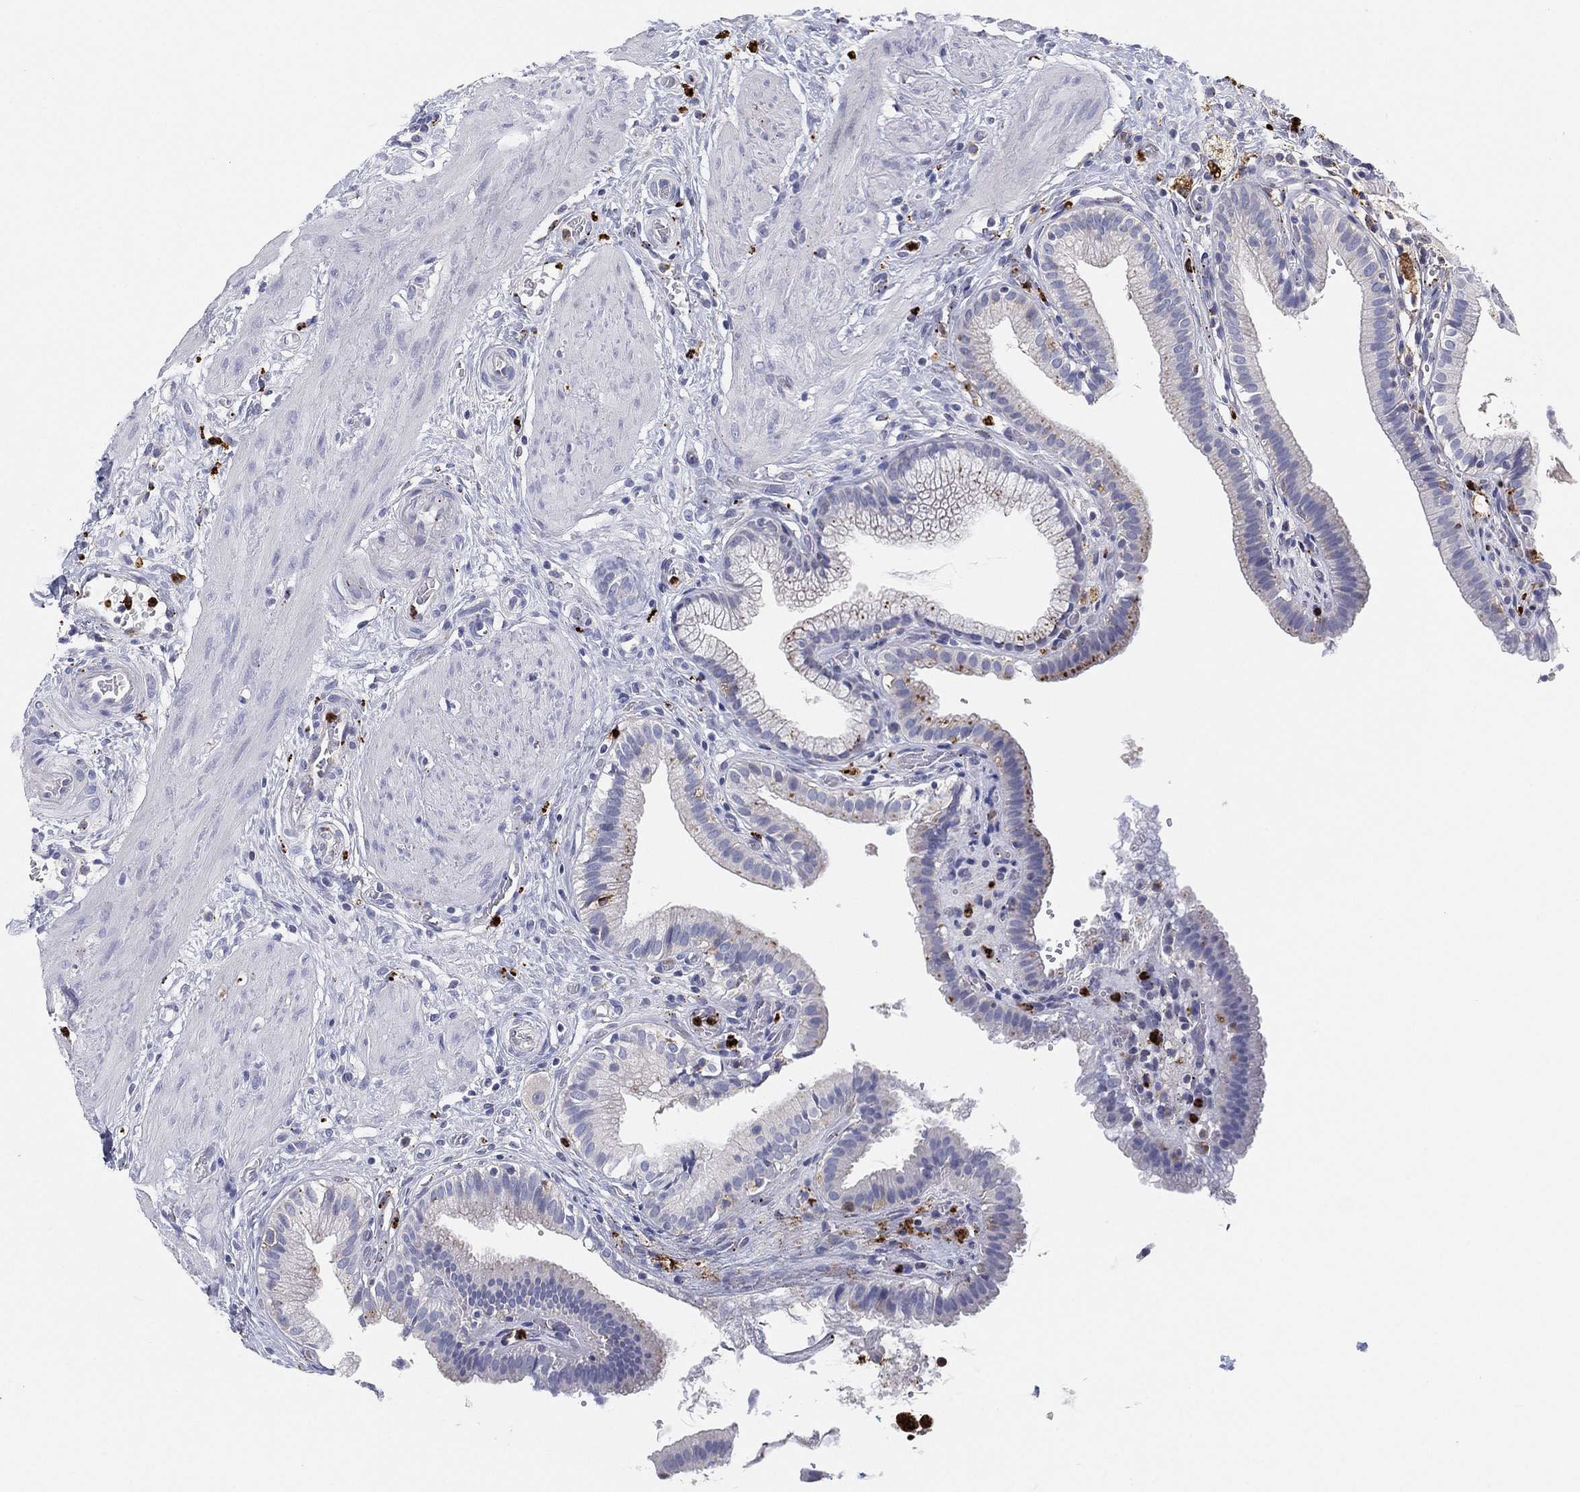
{"staining": {"intensity": "negative", "quantity": "none", "location": "none"}, "tissue": "gallbladder", "cell_type": "Glandular cells", "image_type": "normal", "snomed": [{"axis": "morphology", "description": "Normal tissue, NOS"}, {"axis": "topography", "description": "Gallbladder"}], "caption": "The immunohistochemistry micrograph has no significant staining in glandular cells of gallbladder.", "gene": "PLAC8", "patient": {"sex": "female", "age": 24}}